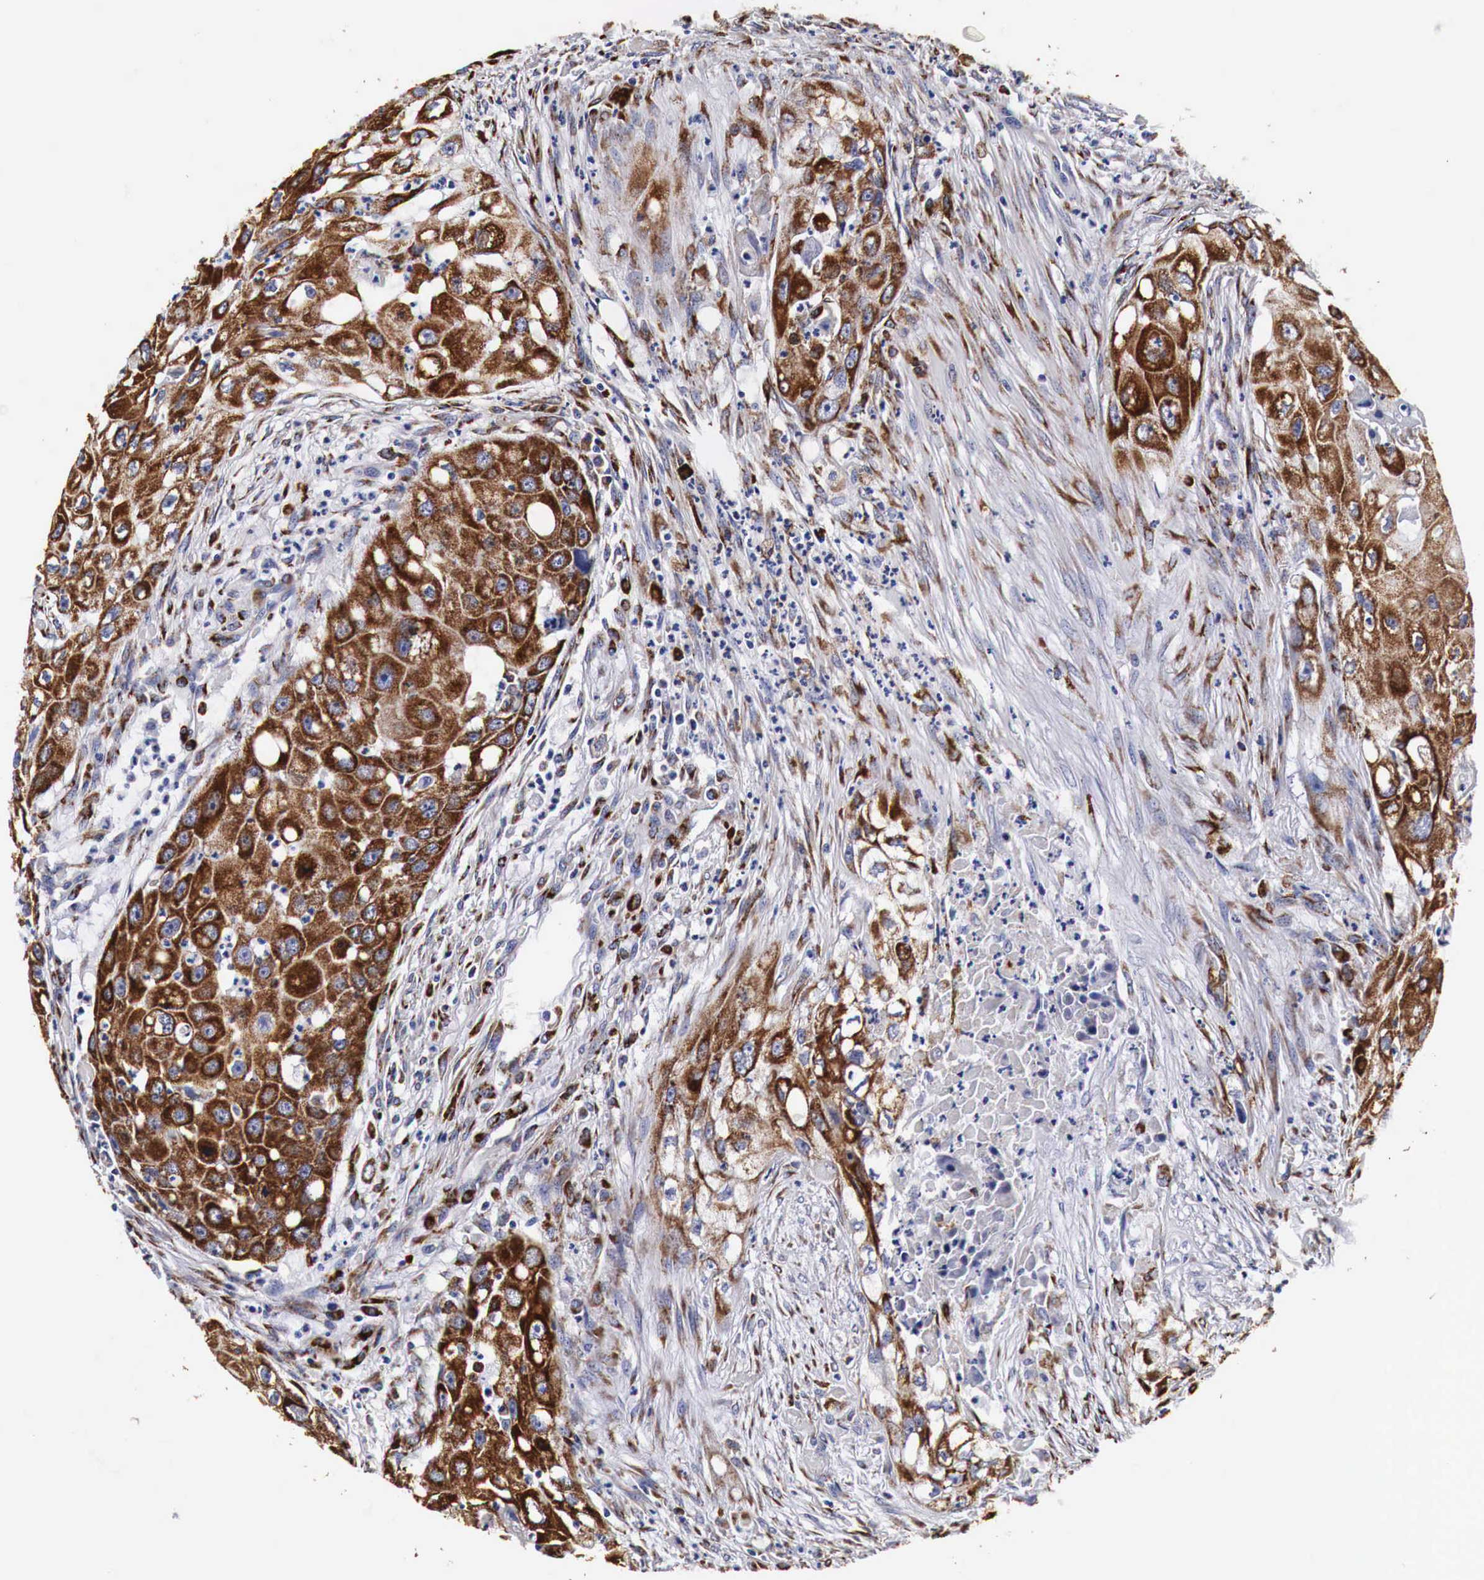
{"staining": {"intensity": "strong", "quantity": ">75%", "location": "cytoplasmic/membranous"}, "tissue": "head and neck cancer", "cell_type": "Tumor cells", "image_type": "cancer", "snomed": [{"axis": "morphology", "description": "Squamous cell carcinoma, NOS"}, {"axis": "topography", "description": "Head-Neck"}], "caption": "Strong cytoplasmic/membranous staining for a protein is appreciated in approximately >75% of tumor cells of squamous cell carcinoma (head and neck) using immunohistochemistry.", "gene": "CKAP4", "patient": {"sex": "male", "age": 64}}